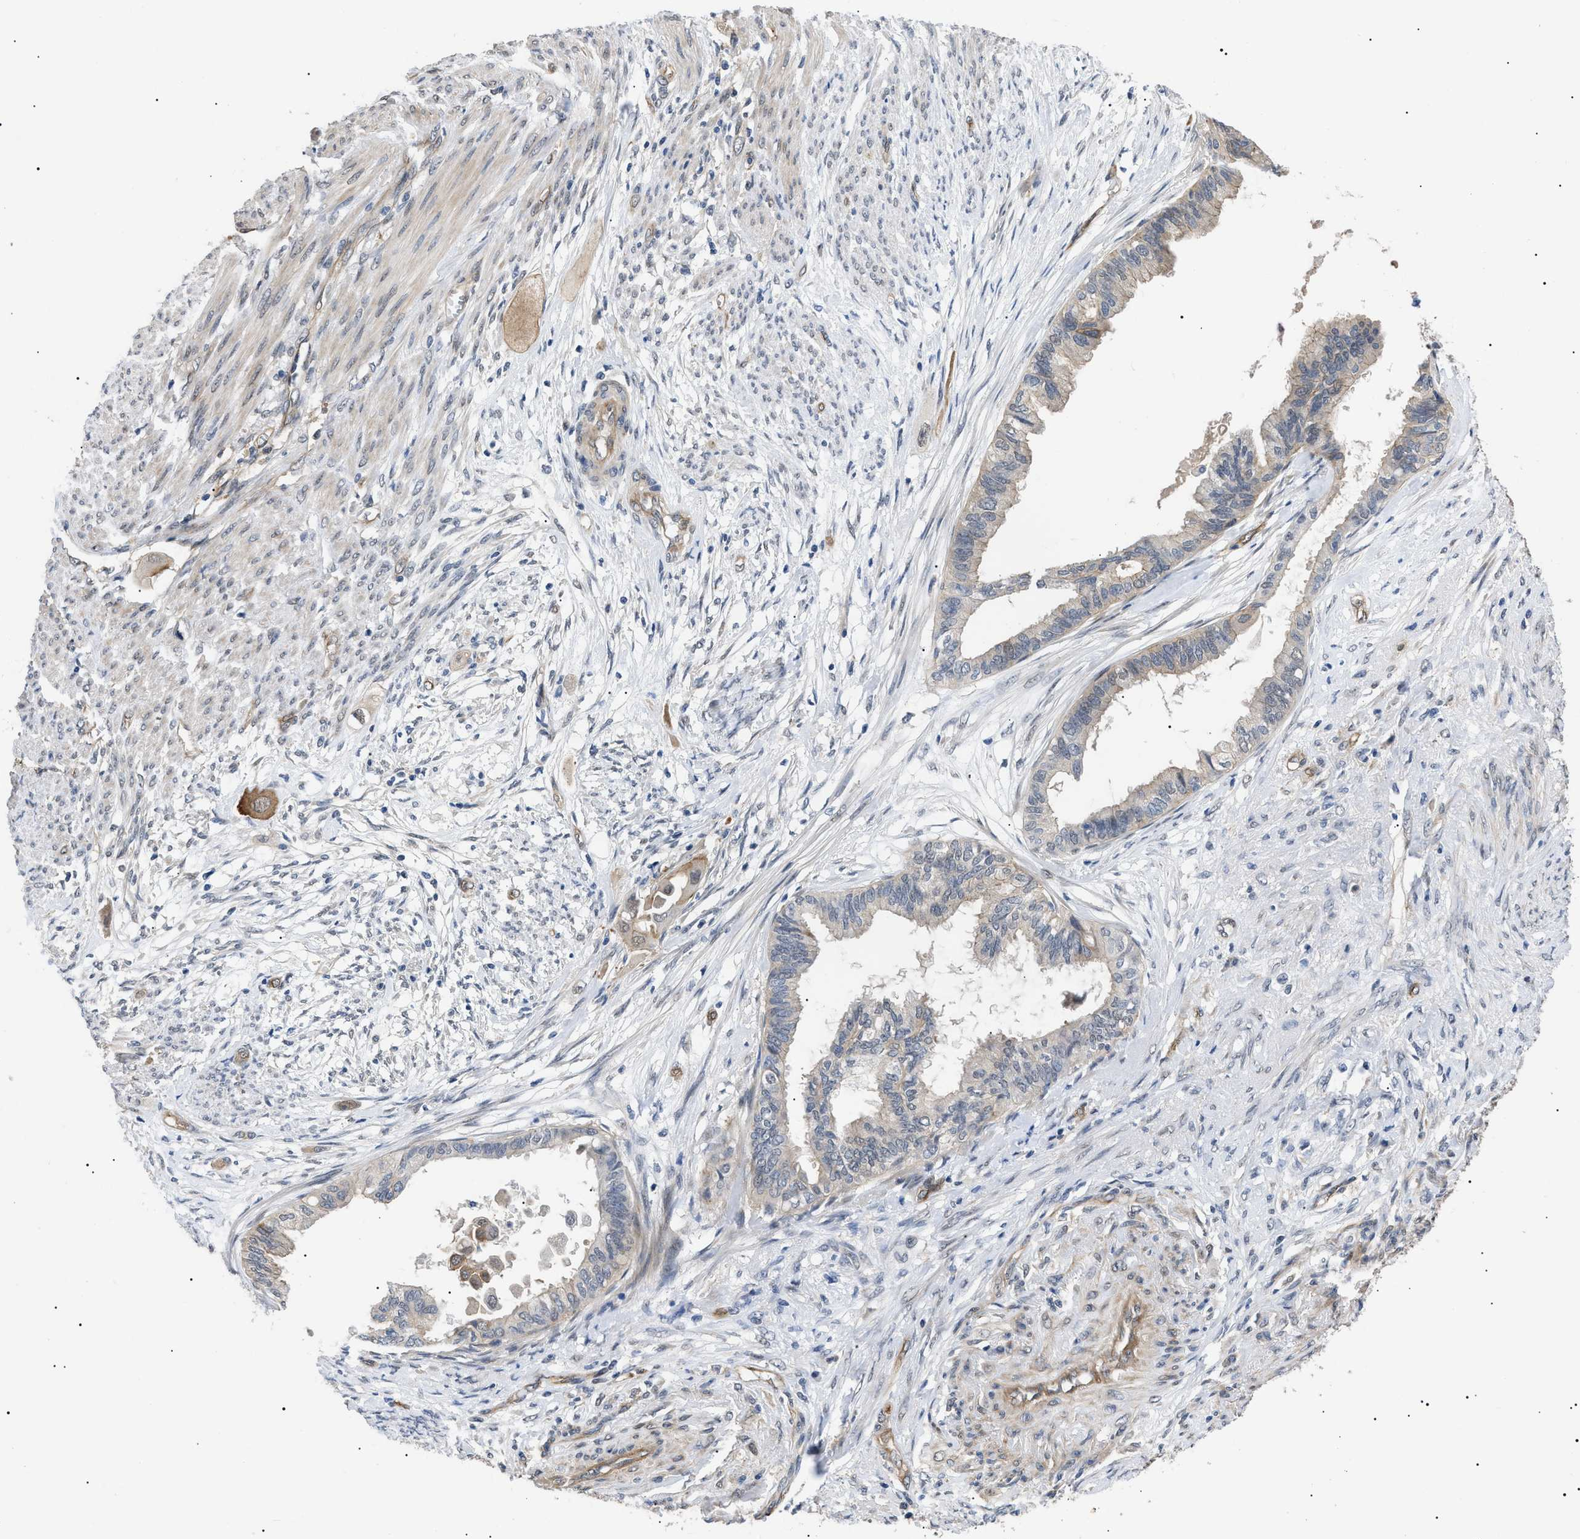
{"staining": {"intensity": "weak", "quantity": "<25%", "location": "nuclear"}, "tissue": "cervical cancer", "cell_type": "Tumor cells", "image_type": "cancer", "snomed": [{"axis": "morphology", "description": "Normal tissue, NOS"}, {"axis": "morphology", "description": "Adenocarcinoma, NOS"}, {"axis": "topography", "description": "Cervix"}, {"axis": "topography", "description": "Endometrium"}], "caption": "Immunohistochemical staining of human cervical cancer exhibits no significant staining in tumor cells.", "gene": "CRCP", "patient": {"sex": "female", "age": 86}}